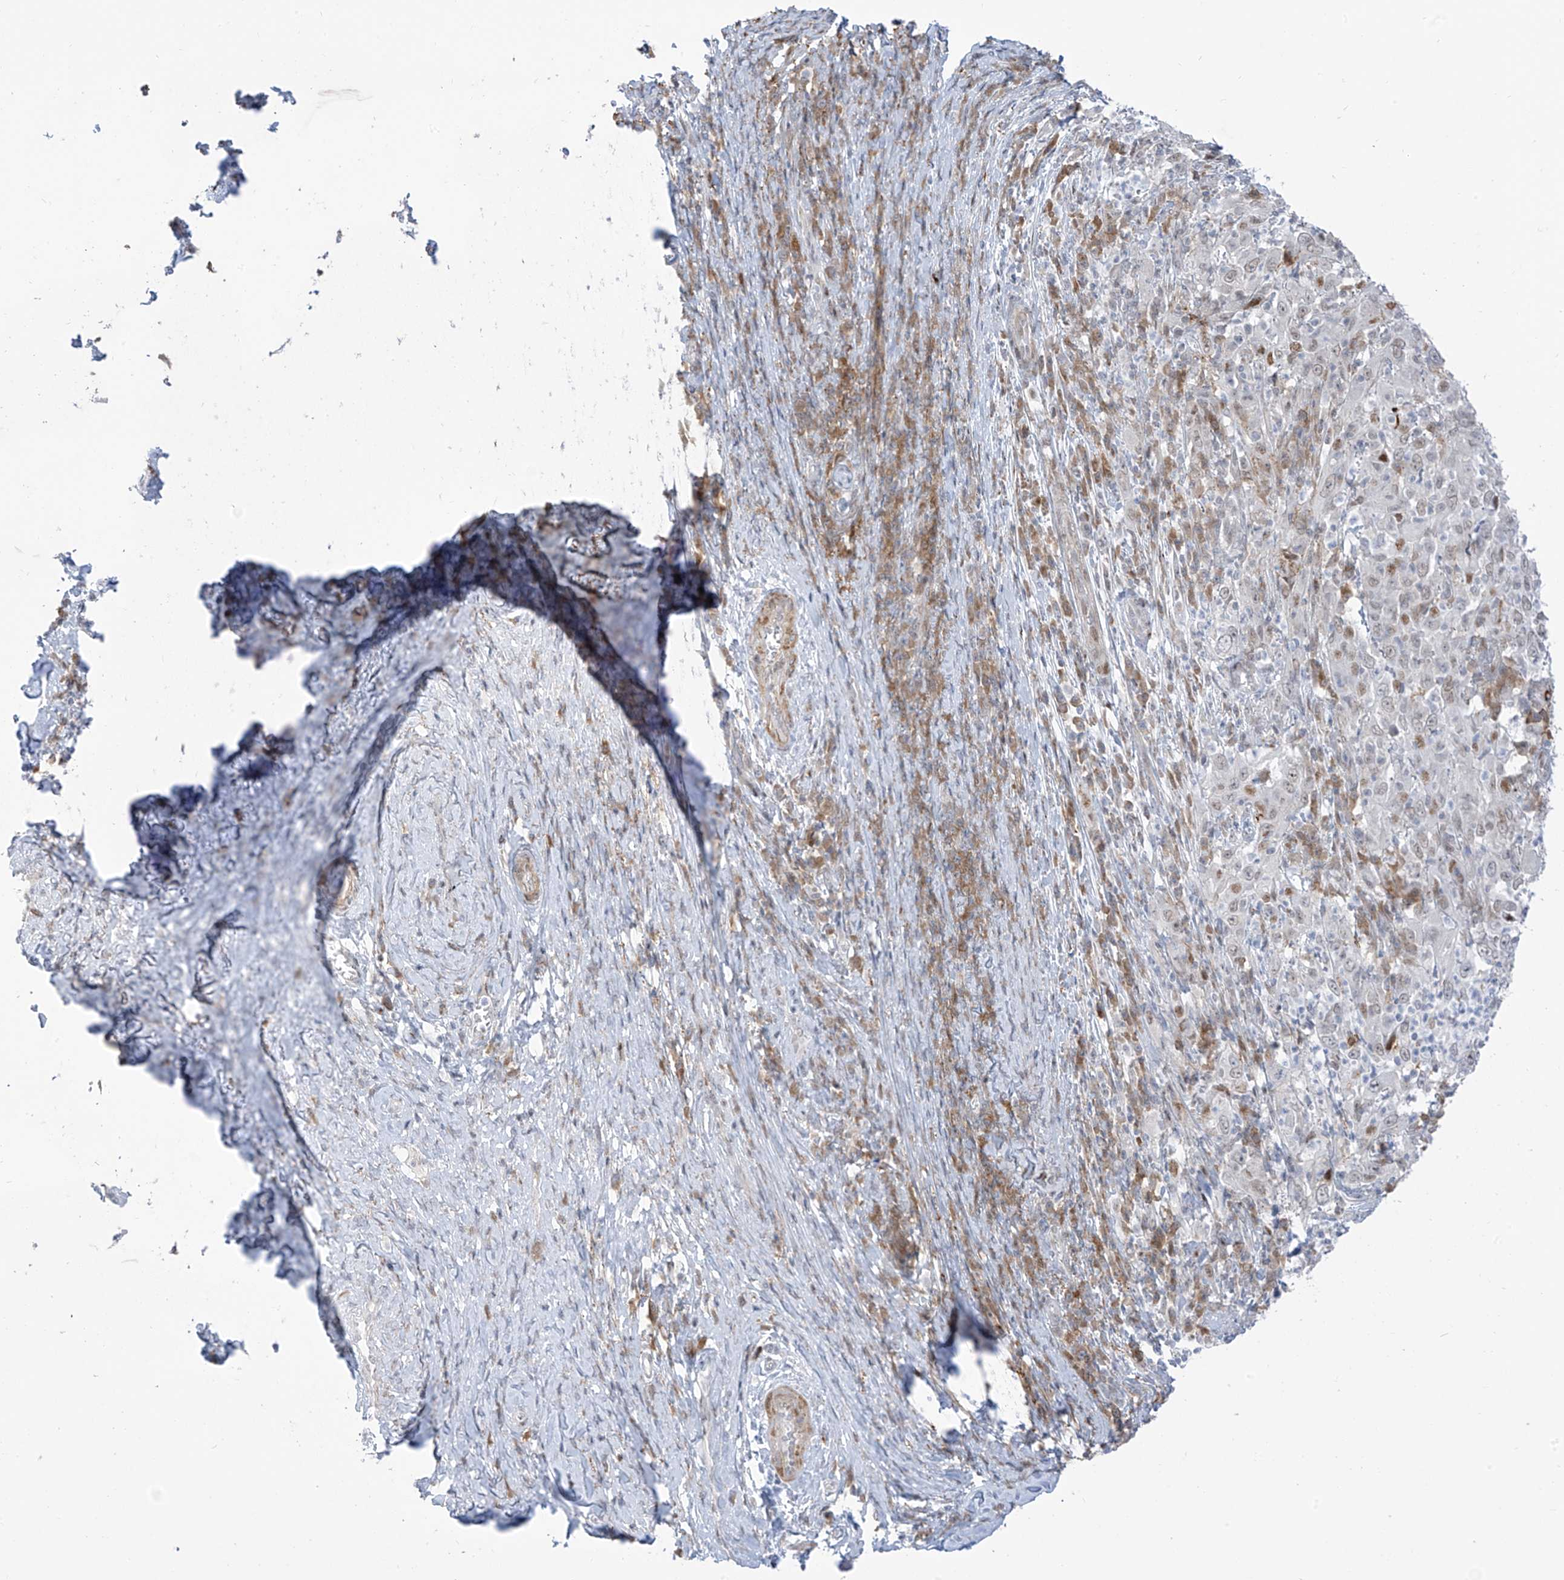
{"staining": {"intensity": "weak", "quantity": "<25%", "location": "nuclear"}, "tissue": "cervical cancer", "cell_type": "Tumor cells", "image_type": "cancer", "snomed": [{"axis": "morphology", "description": "Squamous cell carcinoma, NOS"}, {"axis": "topography", "description": "Cervix"}], "caption": "Tumor cells show no significant expression in cervical cancer (squamous cell carcinoma).", "gene": "LIN9", "patient": {"sex": "female", "age": 46}}